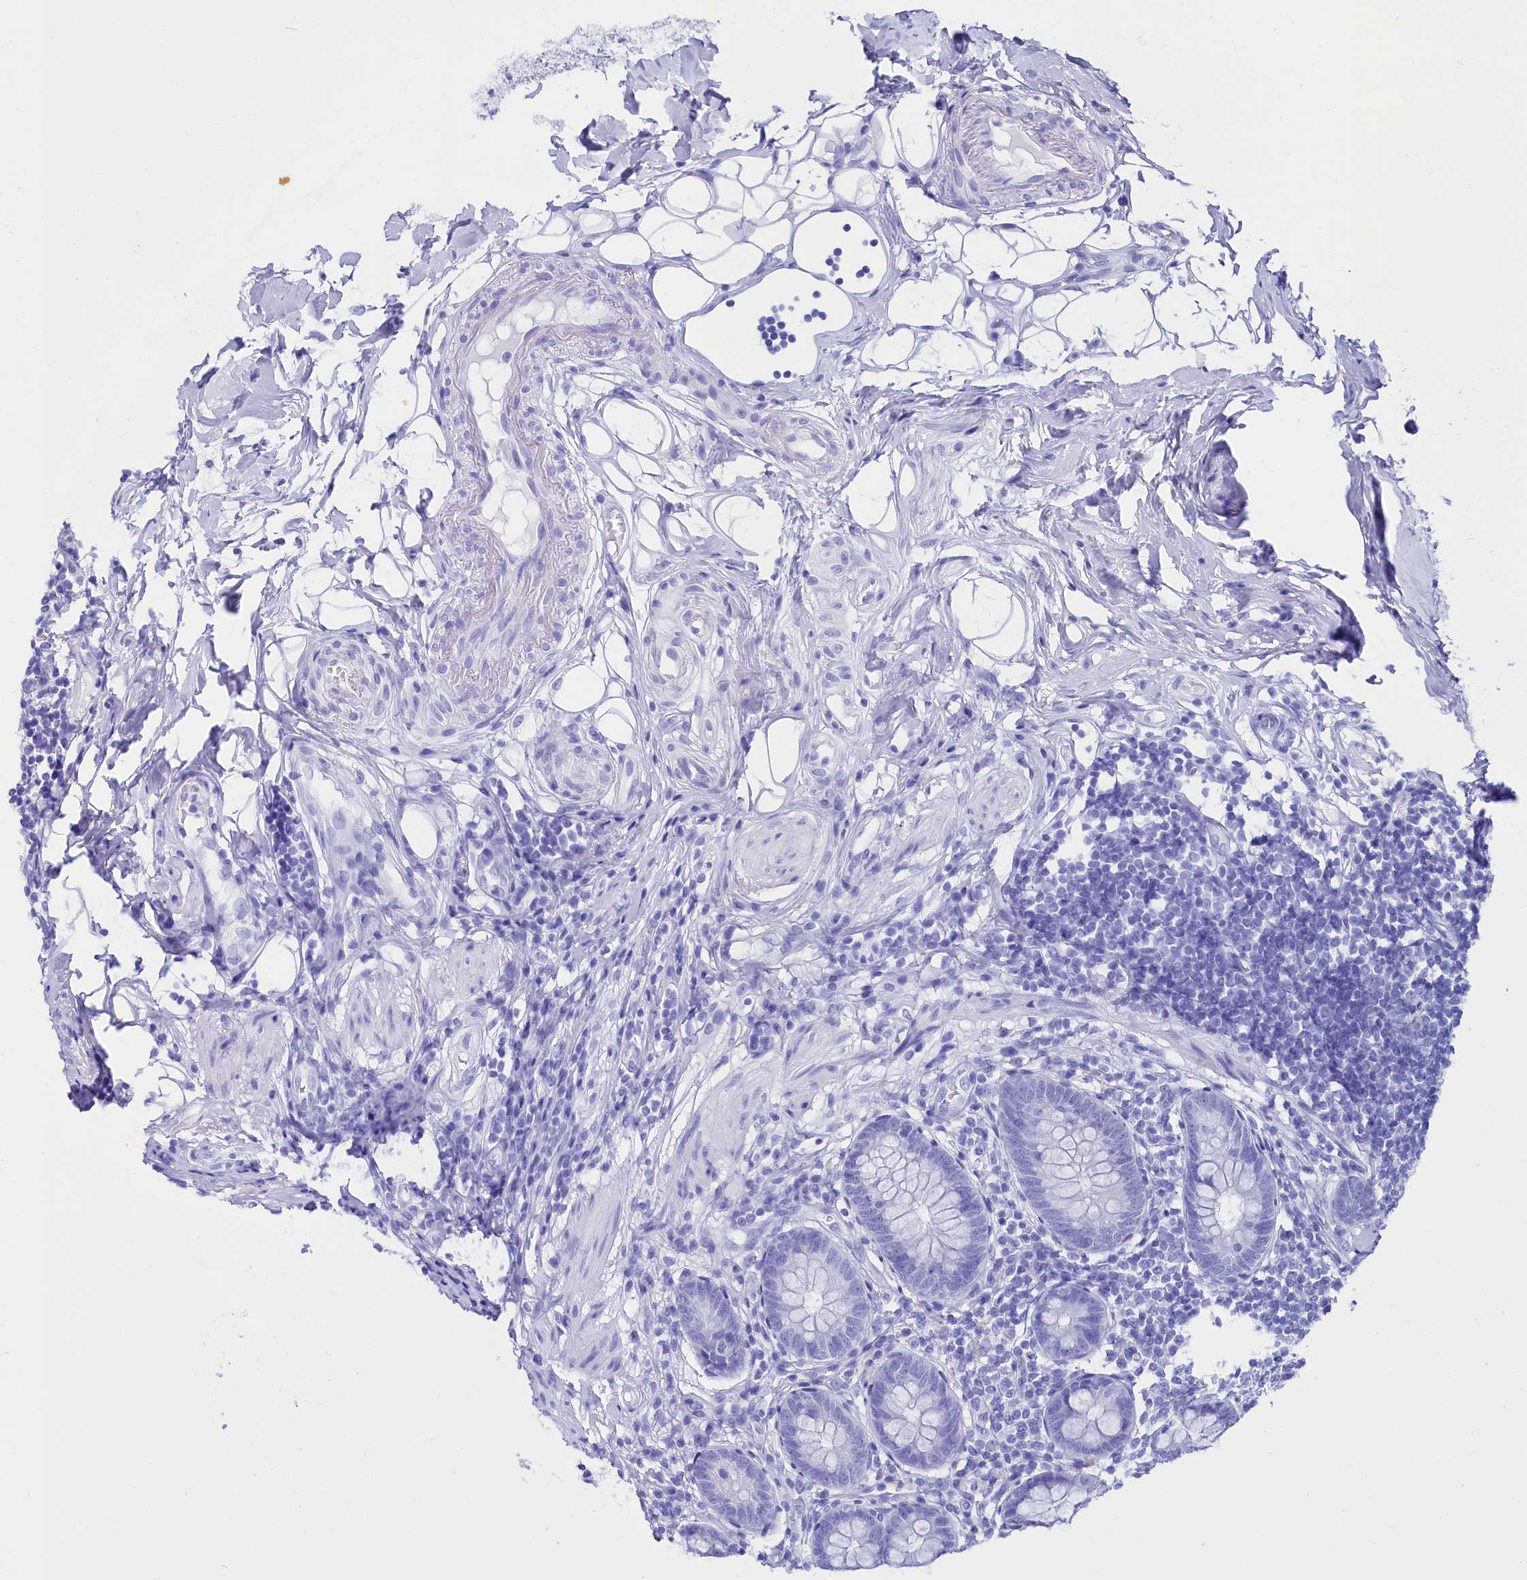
{"staining": {"intensity": "weak", "quantity": "<25%", "location": "cytoplasmic/membranous"}, "tissue": "appendix", "cell_type": "Glandular cells", "image_type": "normal", "snomed": [{"axis": "morphology", "description": "Normal tissue, NOS"}, {"axis": "topography", "description": "Appendix"}], "caption": "Protein analysis of benign appendix demonstrates no significant positivity in glandular cells.", "gene": "RPUSD3", "patient": {"sex": "female", "age": 62}}